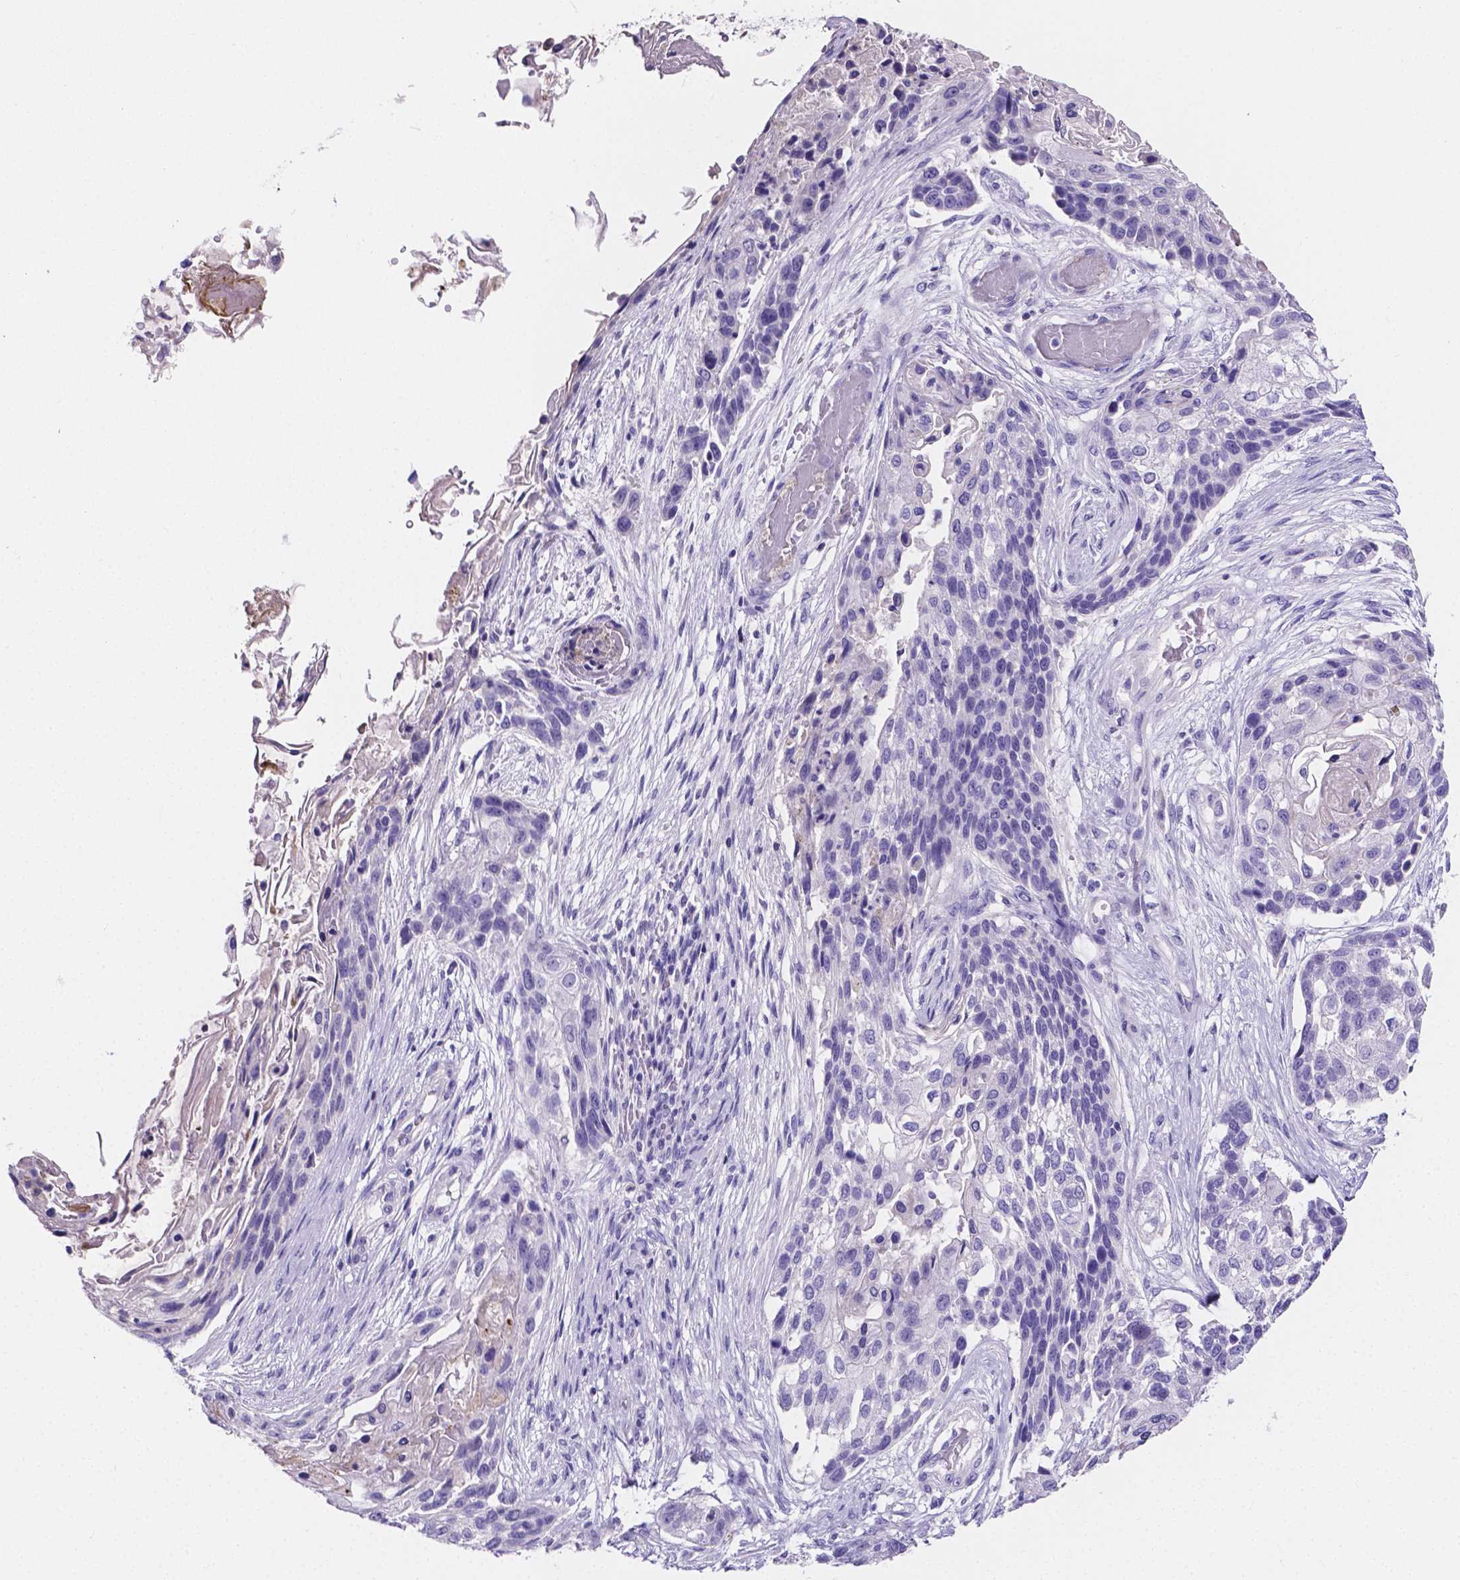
{"staining": {"intensity": "negative", "quantity": "none", "location": "none"}, "tissue": "lung cancer", "cell_type": "Tumor cells", "image_type": "cancer", "snomed": [{"axis": "morphology", "description": "Squamous cell carcinoma, NOS"}, {"axis": "topography", "description": "Lung"}], "caption": "Immunohistochemistry photomicrograph of squamous cell carcinoma (lung) stained for a protein (brown), which displays no staining in tumor cells.", "gene": "NRGN", "patient": {"sex": "male", "age": 69}}